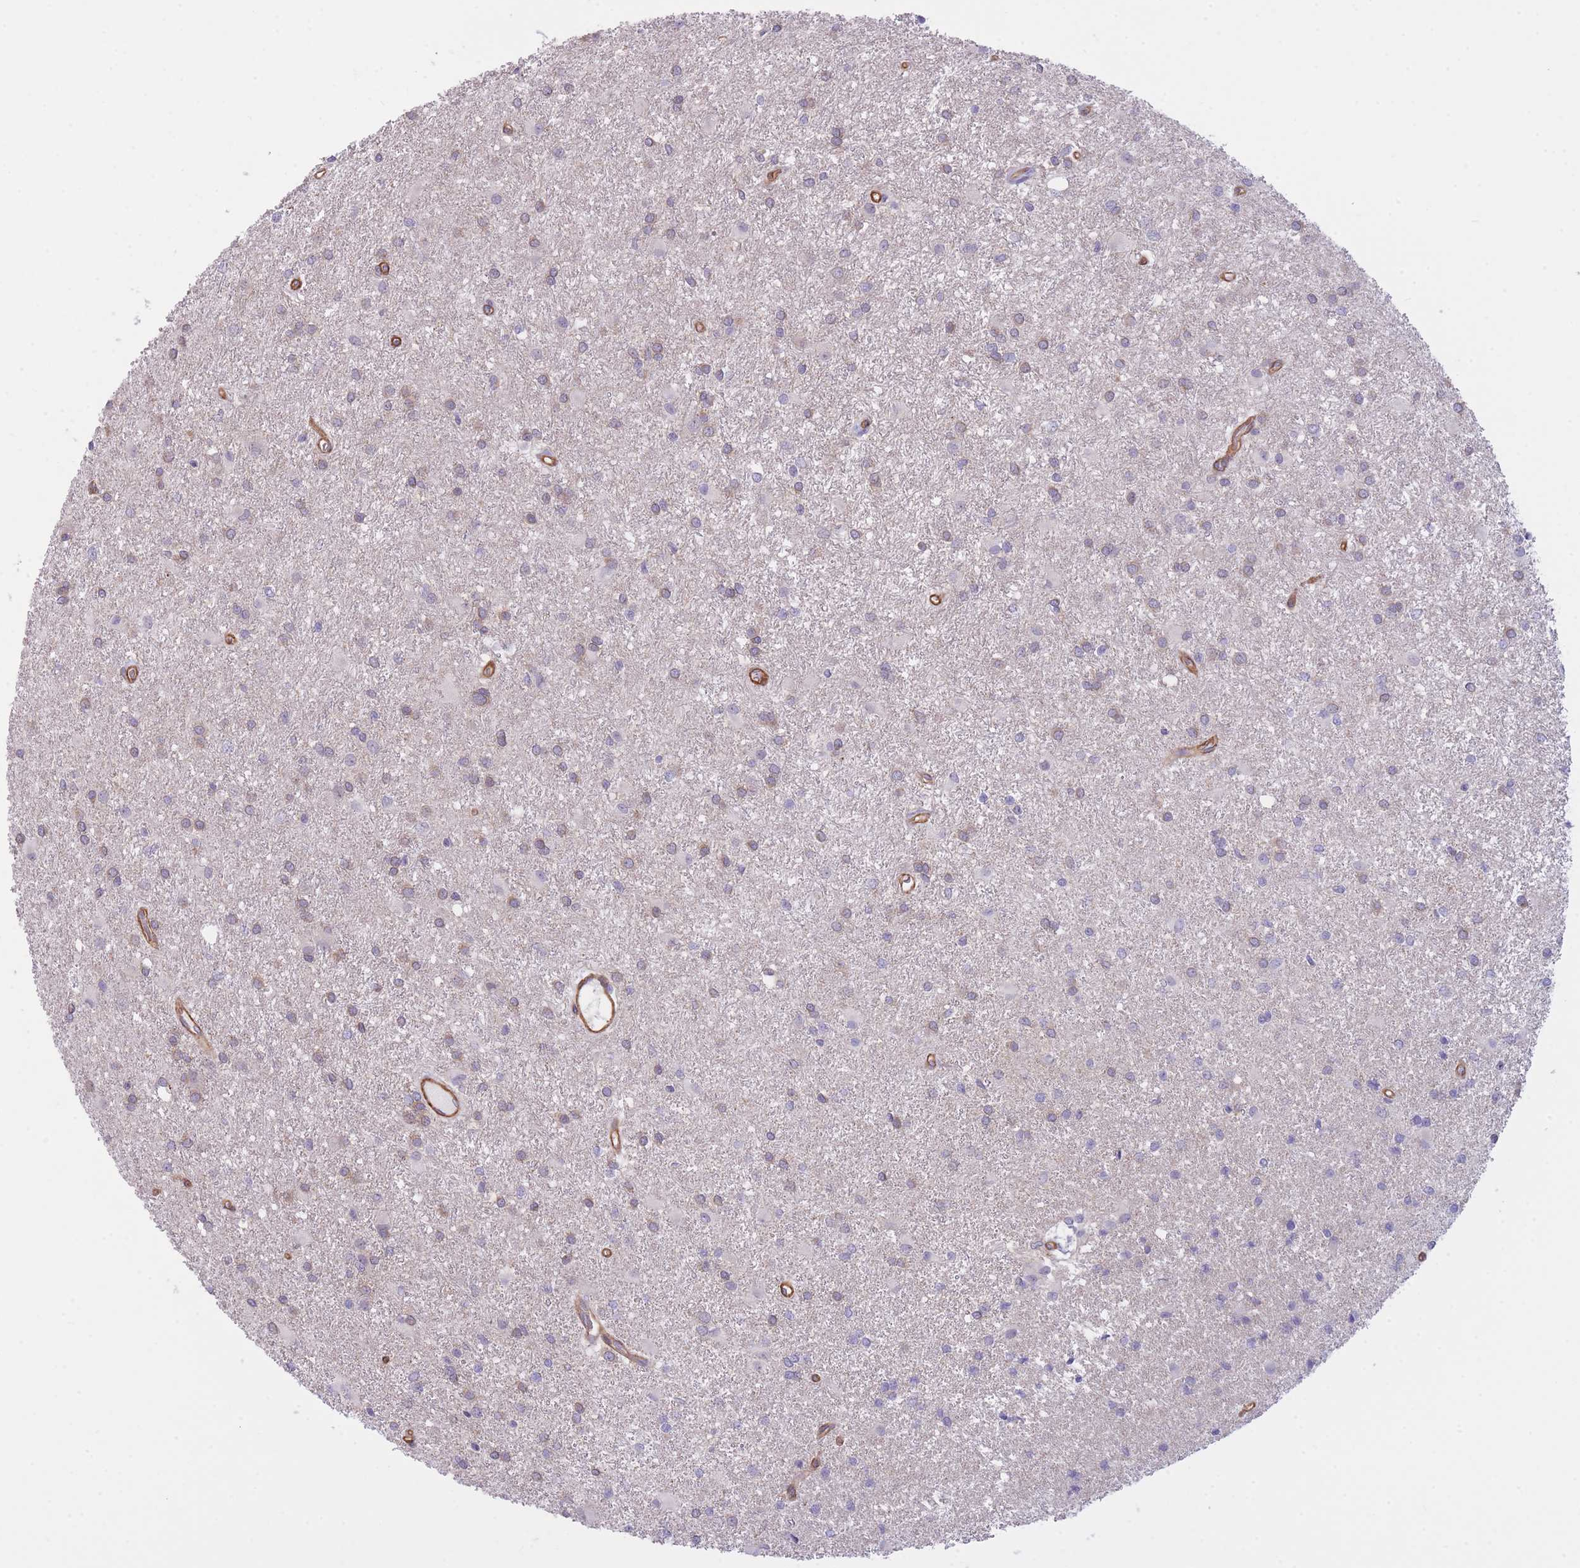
{"staining": {"intensity": "weak", "quantity": "<25%", "location": "cytoplasmic/membranous"}, "tissue": "glioma", "cell_type": "Tumor cells", "image_type": "cancer", "snomed": [{"axis": "morphology", "description": "Glioma, malignant, High grade"}, {"axis": "topography", "description": "Brain"}], "caption": "There is no significant expression in tumor cells of glioma. (Brightfield microscopy of DAB (3,3'-diaminobenzidine) immunohistochemistry at high magnification).", "gene": "CDC25B", "patient": {"sex": "female", "age": 50}}